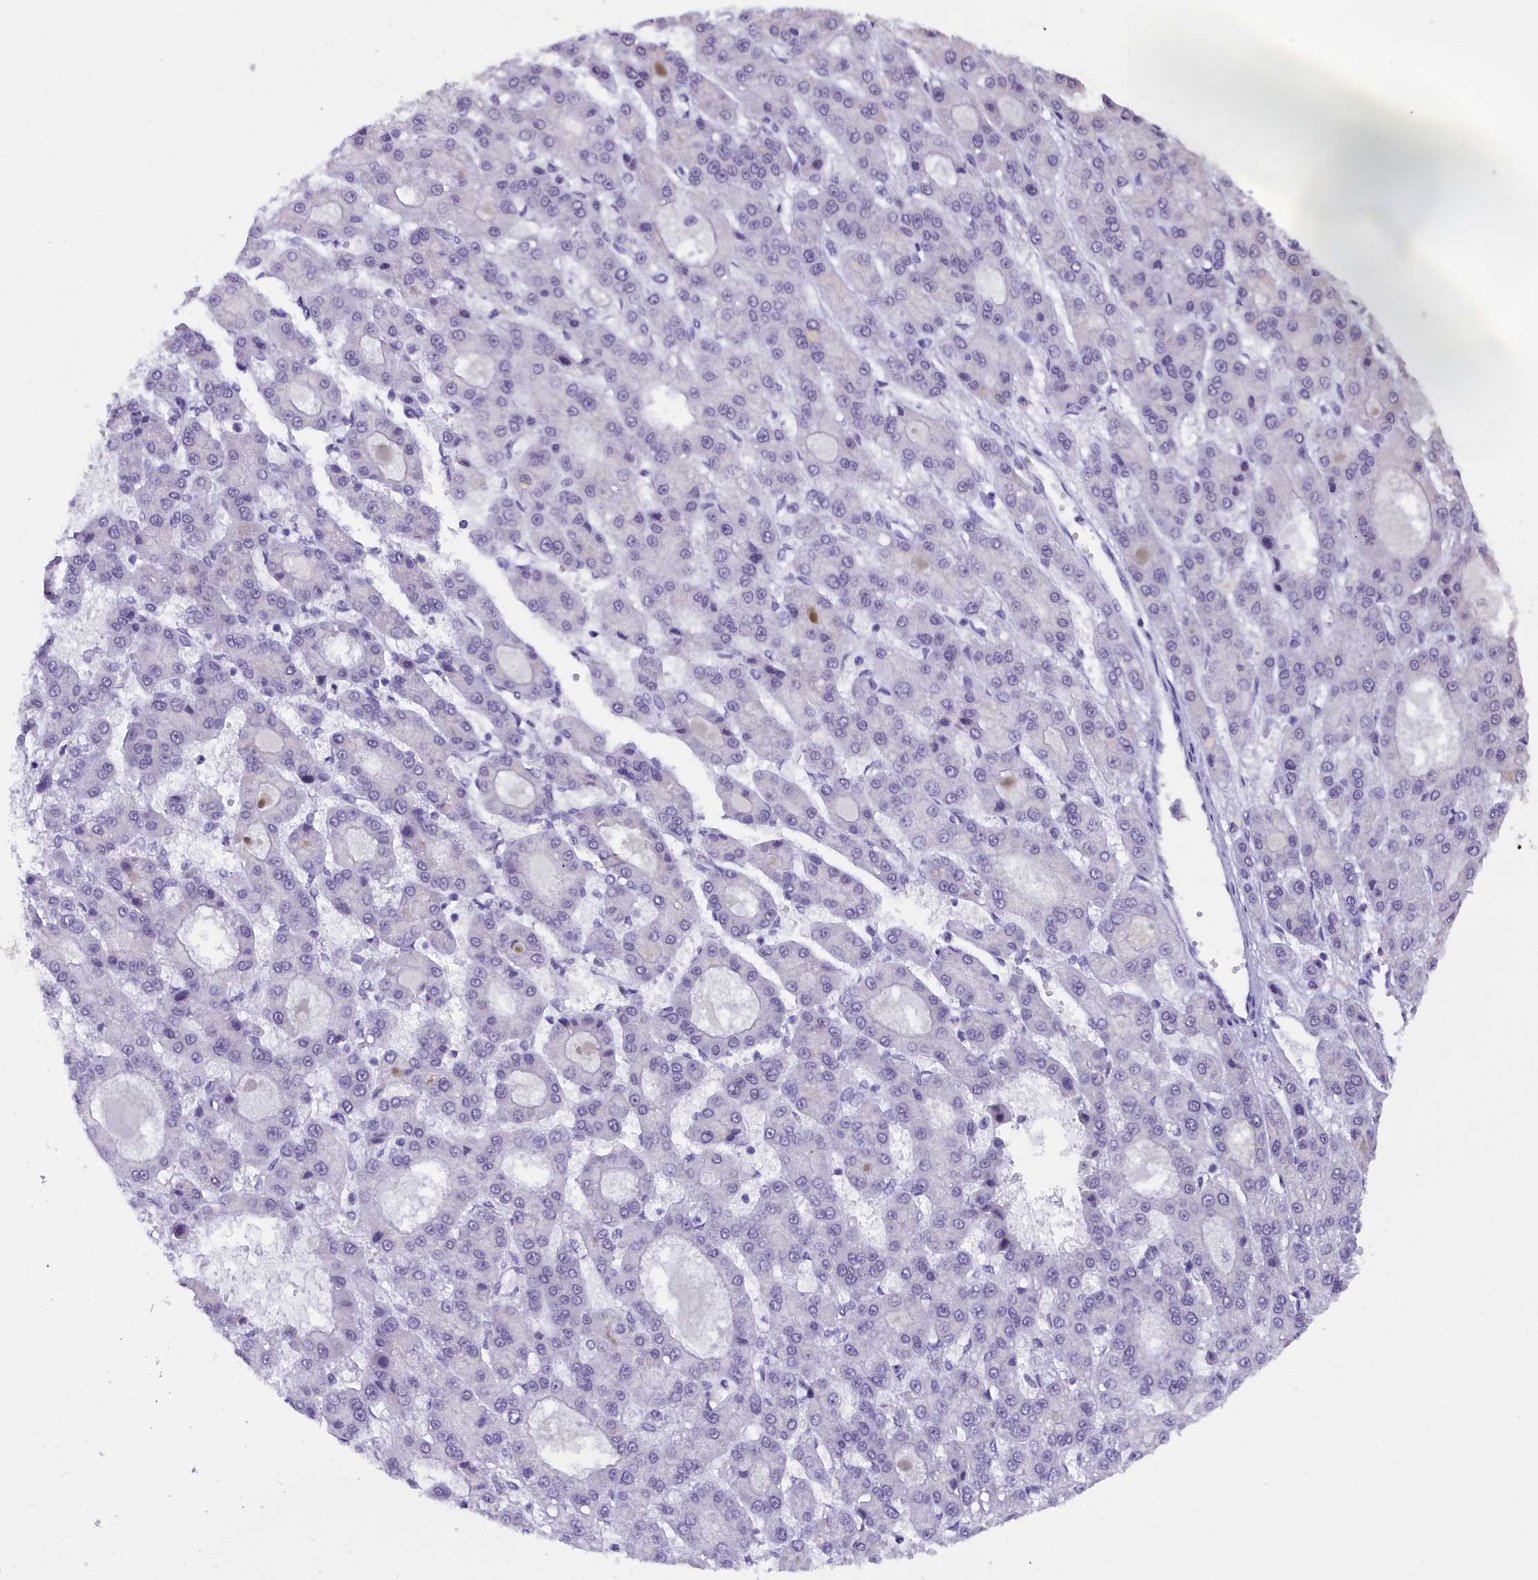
{"staining": {"intensity": "negative", "quantity": "none", "location": "none"}, "tissue": "liver cancer", "cell_type": "Tumor cells", "image_type": "cancer", "snomed": [{"axis": "morphology", "description": "Carcinoma, Hepatocellular, NOS"}, {"axis": "topography", "description": "Liver"}], "caption": "A high-resolution histopathology image shows immunohistochemistry (IHC) staining of liver hepatocellular carcinoma, which reveals no significant positivity in tumor cells.", "gene": "NCBP1", "patient": {"sex": "male", "age": 70}}